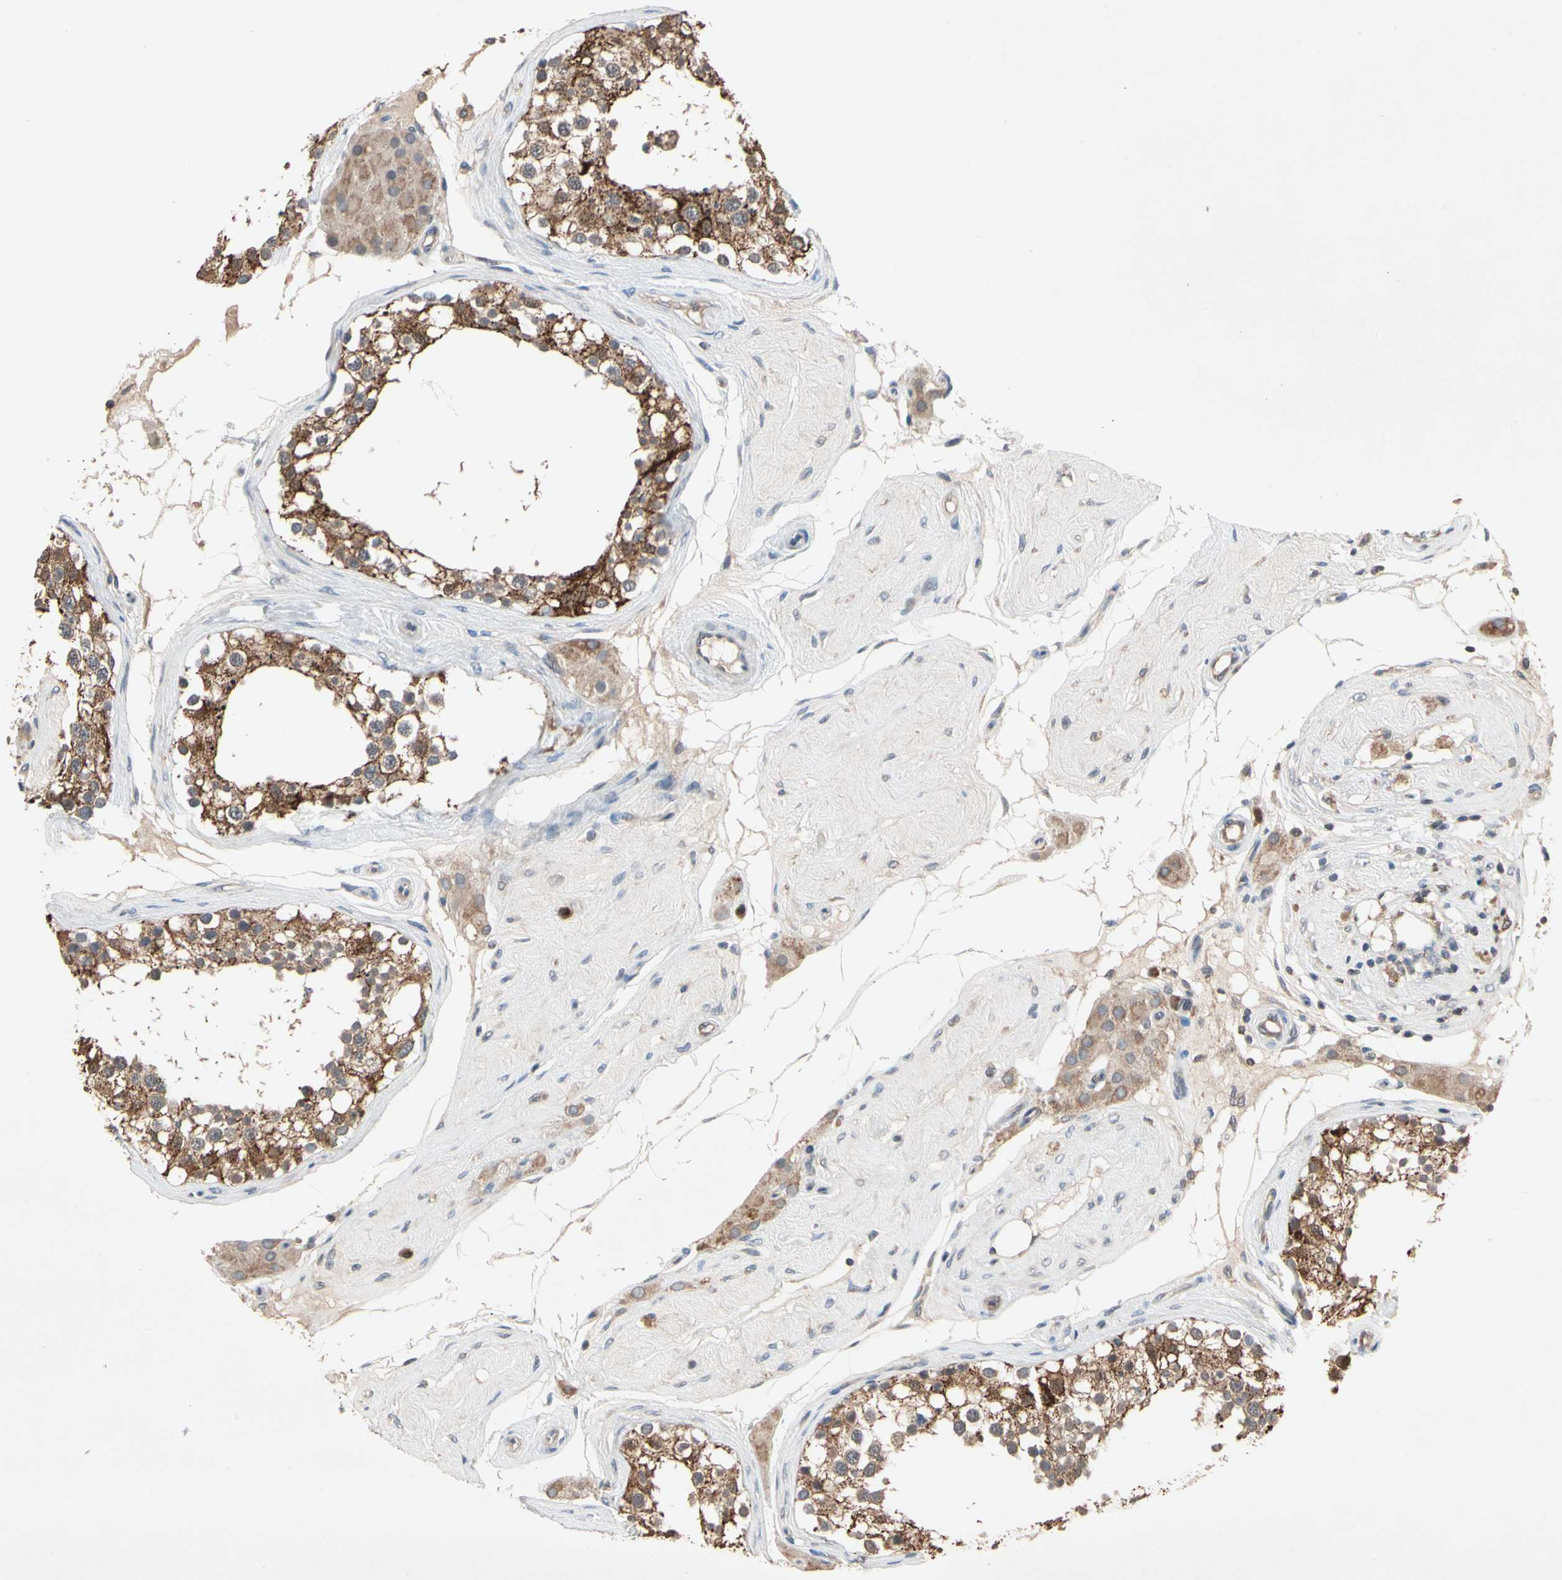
{"staining": {"intensity": "strong", "quantity": ">75%", "location": "cytoplasmic/membranous,nuclear"}, "tissue": "testis", "cell_type": "Cells in seminiferous ducts", "image_type": "normal", "snomed": [{"axis": "morphology", "description": "Normal tissue, NOS"}, {"axis": "topography", "description": "Testis"}], "caption": "Immunohistochemical staining of benign human testis reveals >75% levels of strong cytoplasmic/membranous,nuclear protein staining in about >75% of cells in seminiferous ducts. (IHC, brightfield microscopy, high magnification).", "gene": "MTHFS", "patient": {"sex": "male", "age": 68}}